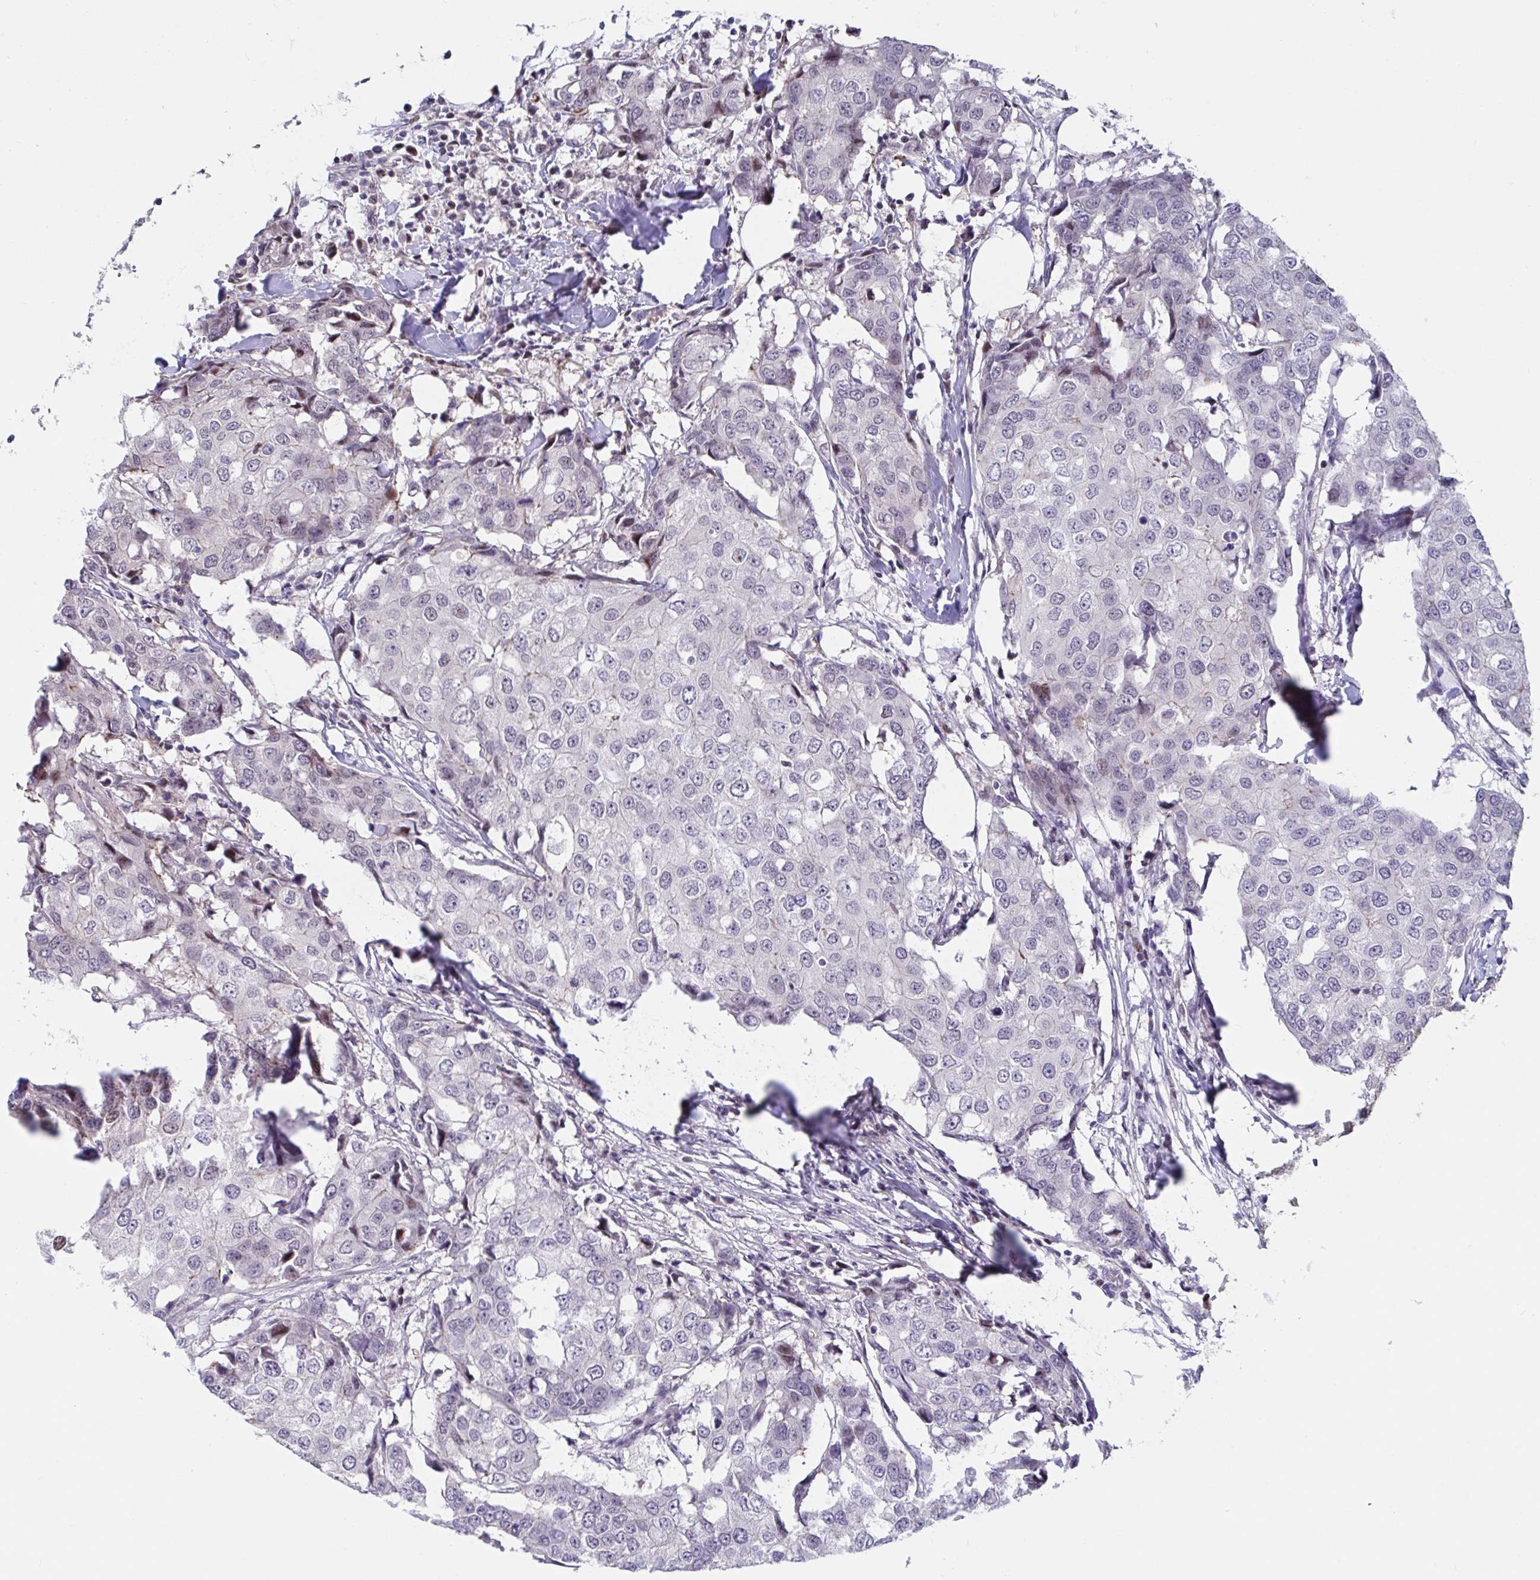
{"staining": {"intensity": "negative", "quantity": "none", "location": "none"}, "tissue": "breast cancer", "cell_type": "Tumor cells", "image_type": "cancer", "snomed": [{"axis": "morphology", "description": "Duct carcinoma"}, {"axis": "topography", "description": "Breast"}], "caption": "This is an immunohistochemistry (IHC) histopathology image of human breast intraductal carcinoma. There is no staining in tumor cells.", "gene": "WDR72", "patient": {"sex": "female", "age": 27}}